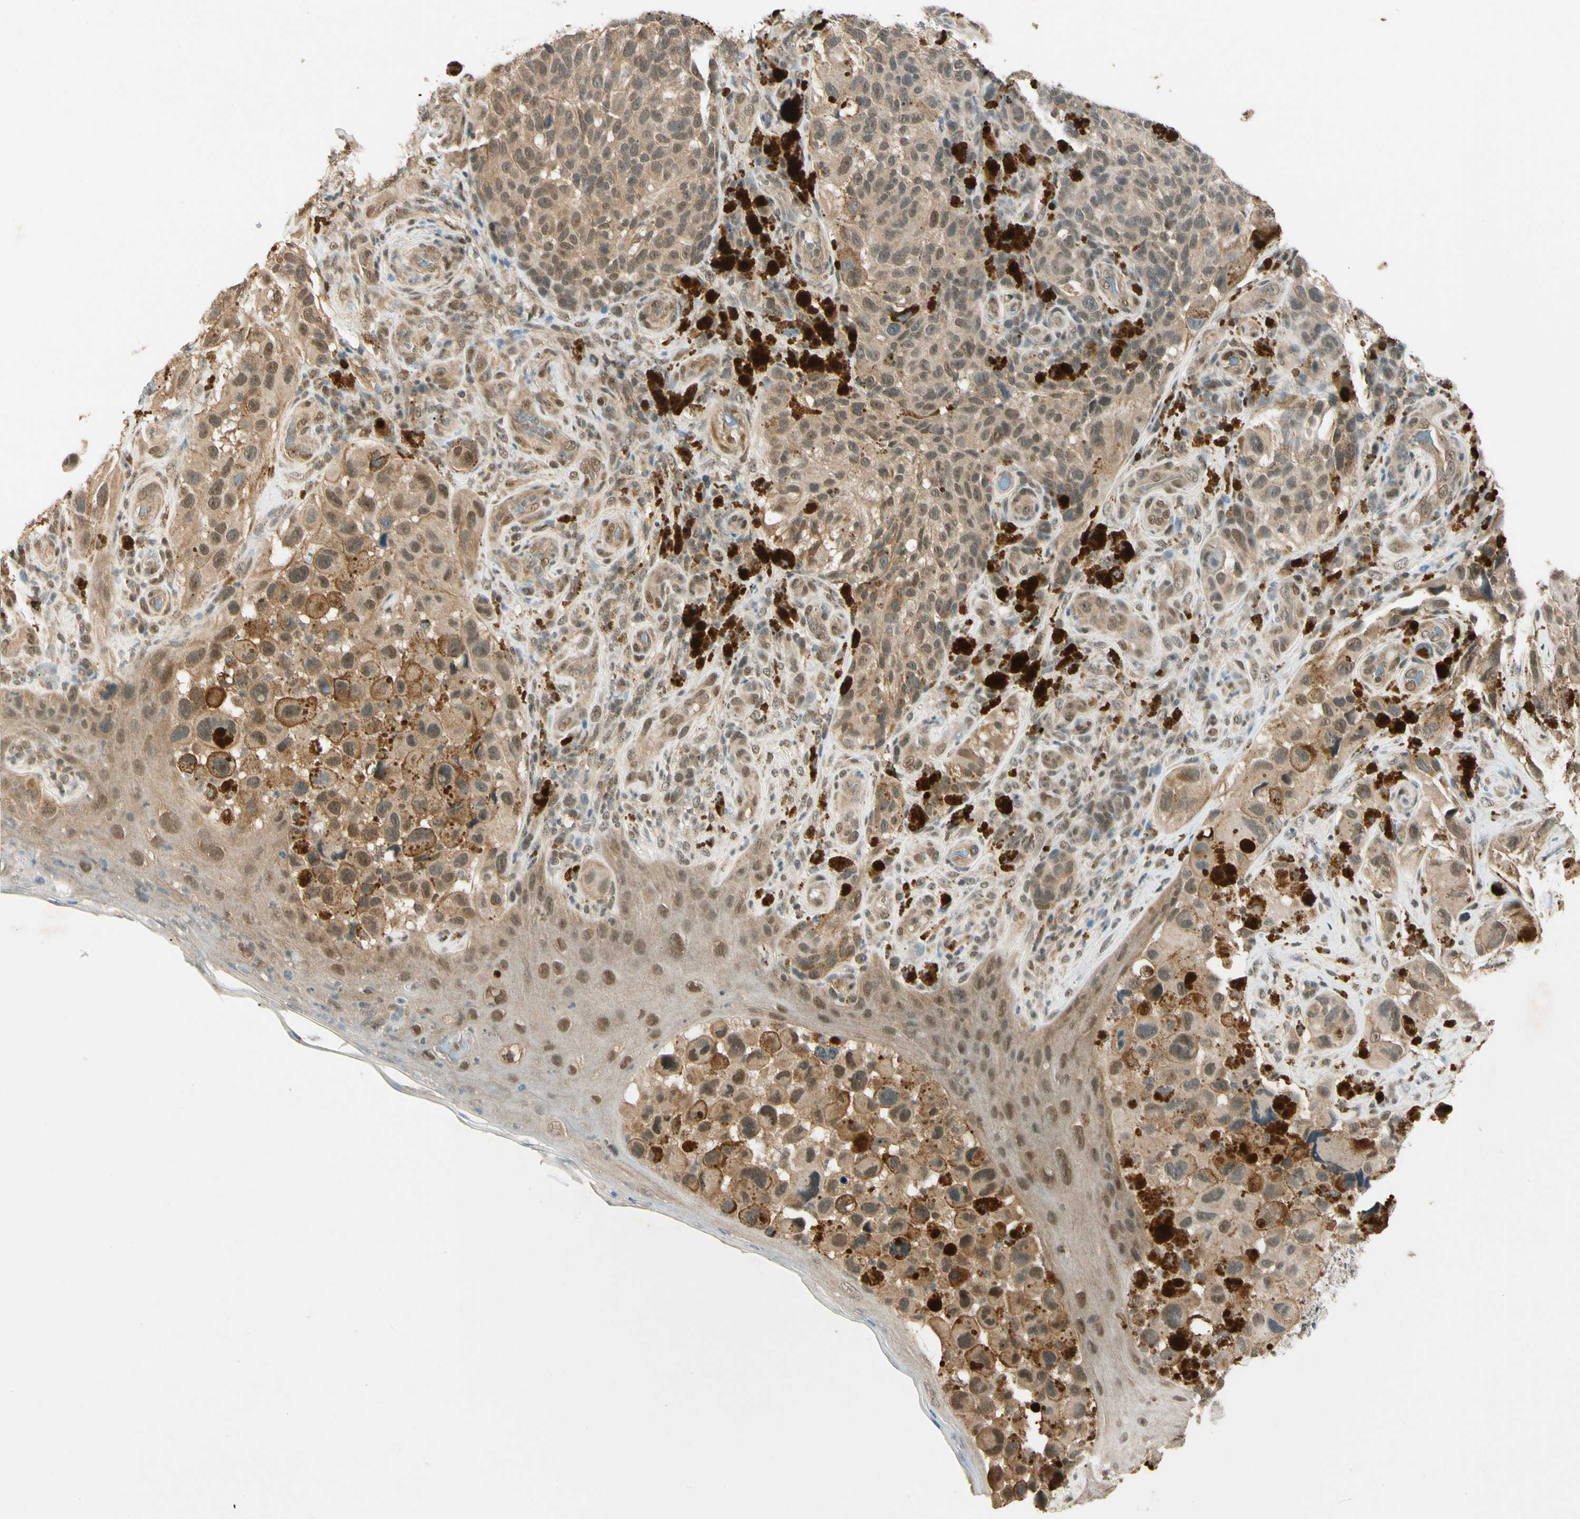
{"staining": {"intensity": "weak", "quantity": ">75%", "location": "cytoplasmic/membranous,nuclear"}, "tissue": "melanoma", "cell_type": "Tumor cells", "image_type": "cancer", "snomed": [{"axis": "morphology", "description": "Malignant melanoma, NOS"}, {"axis": "topography", "description": "Skin"}], "caption": "IHC of melanoma exhibits low levels of weak cytoplasmic/membranous and nuclear expression in about >75% of tumor cells.", "gene": "ZSCAN12", "patient": {"sex": "female", "age": 73}}